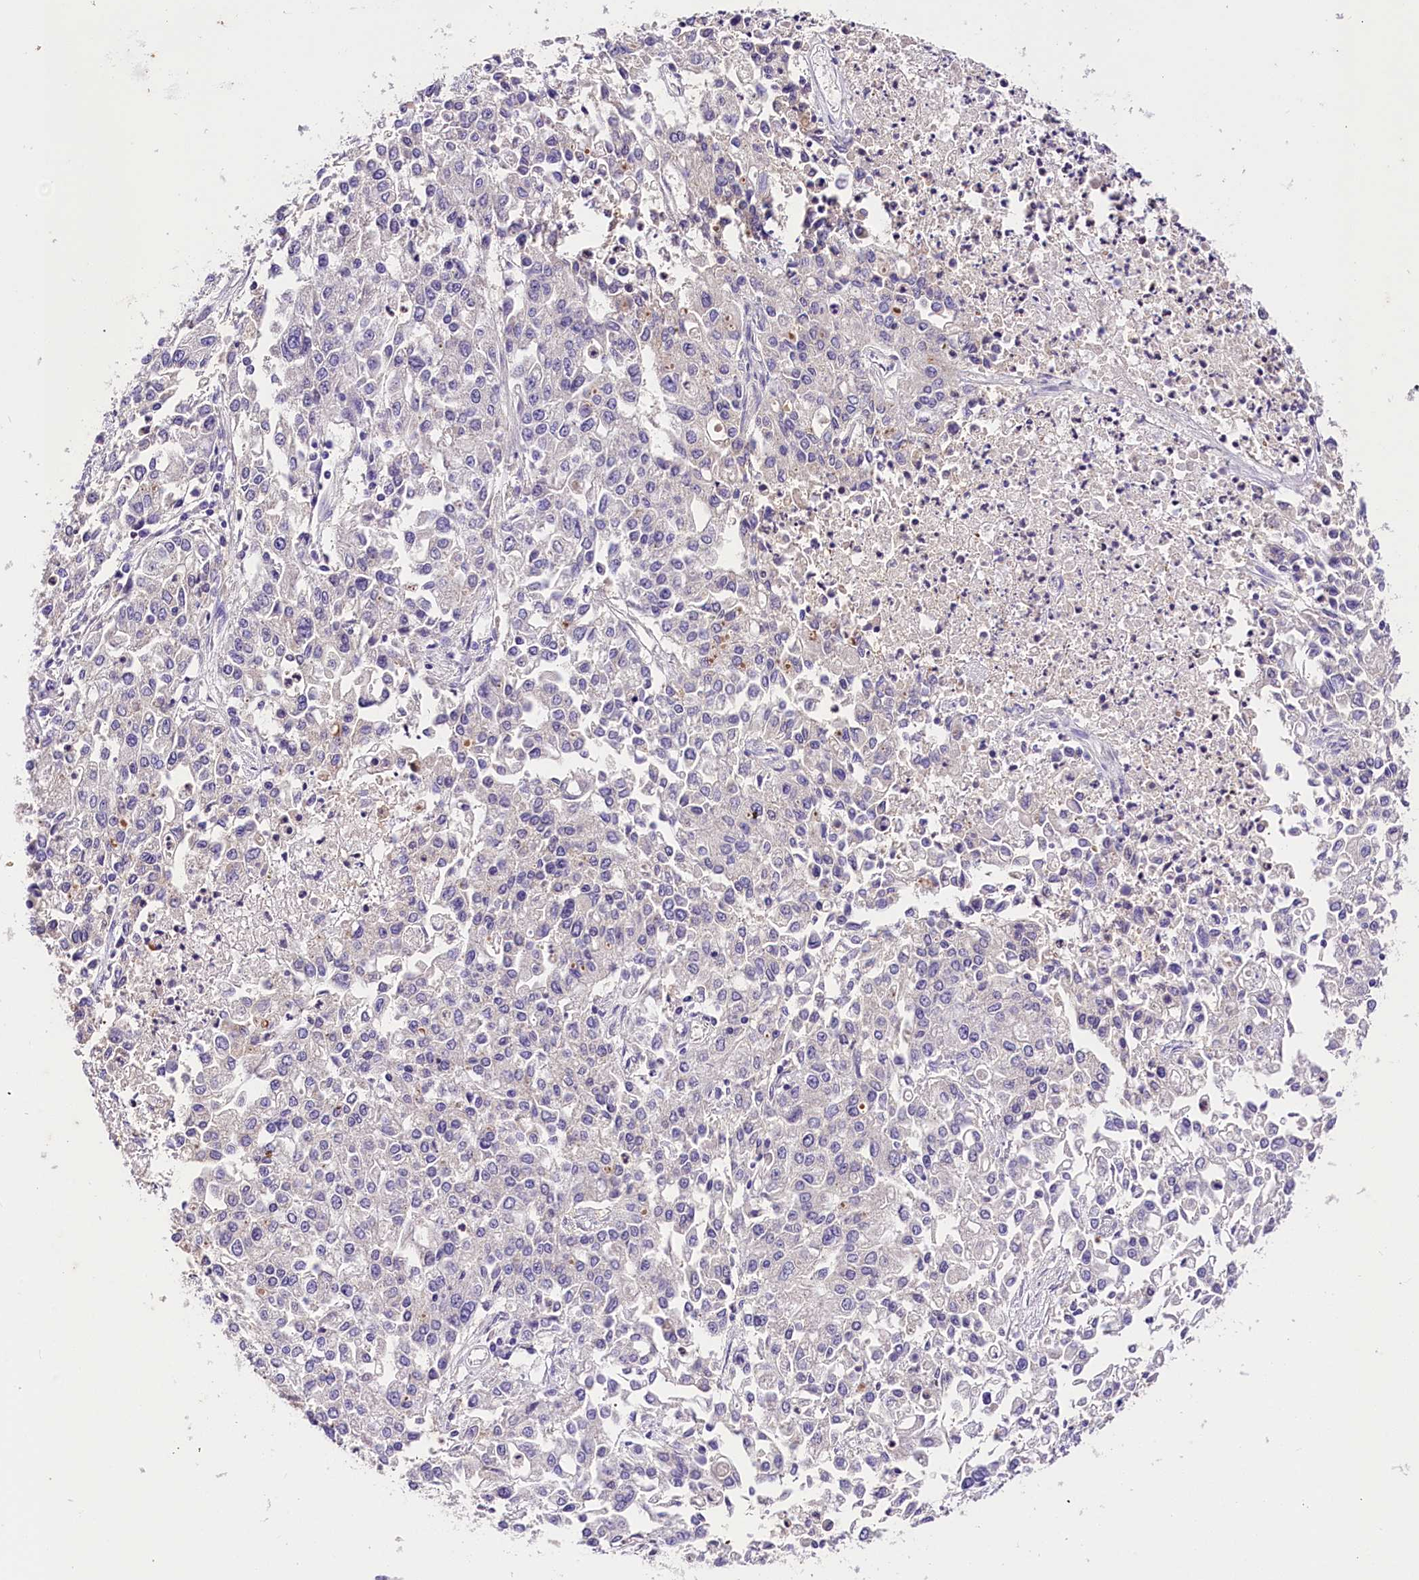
{"staining": {"intensity": "negative", "quantity": "none", "location": "none"}, "tissue": "endometrial cancer", "cell_type": "Tumor cells", "image_type": "cancer", "snomed": [{"axis": "morphology", "description": "Adenocarcinoma, NOS"}, {"axis": "topography", "description": "Endometrium"}], "caption": "Immunohistochemistry (IHC) image of endometrial adenocarcinoma stained for a protein (brown), which exhibits no positivity in tumor cells.", "gene": "ARMC6", "patient": {"sex": "female", "age": 49}}